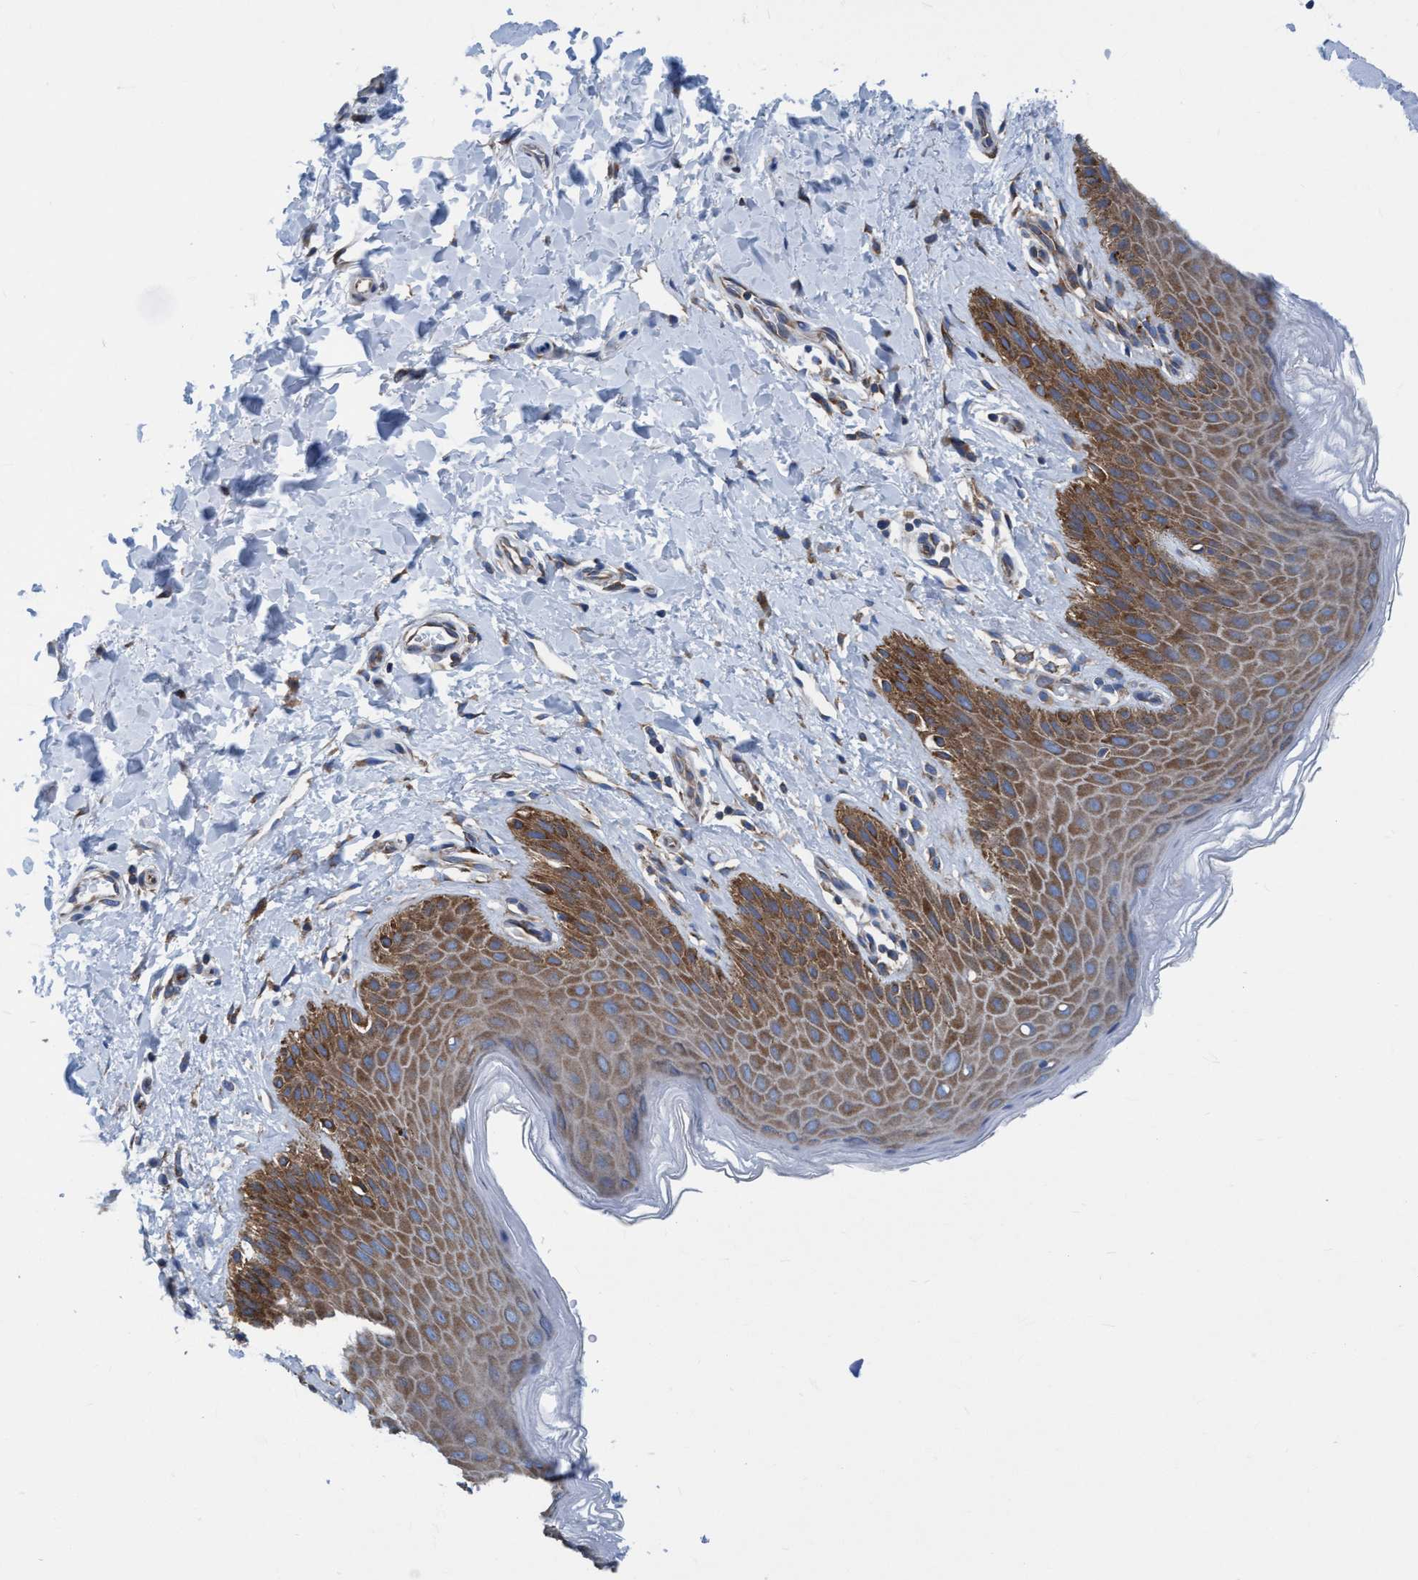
{"staining": {"intensity": "moderate", "quantity": ">75%", "location": "cytoplasmic/membranous"}, "tissue": "skin", "cell_type": "Epidermal cells", "image_type": "normal", "snomed": [{"axis": "morphology", "description": "Normal tissue, NOS"}, {"axis": "topography", "description": "Anal"}, {"axis": "topography", "description": "Peripheral nerve tissue"}], "caption": "Moderate cytoplasmic/membranous positivity for a protein is appreciated in approximately >75% of epidermal cells of unremarkable skin using IHC.", "gene": "NMT1", "patient": {"sex": "male", "age": 44}}